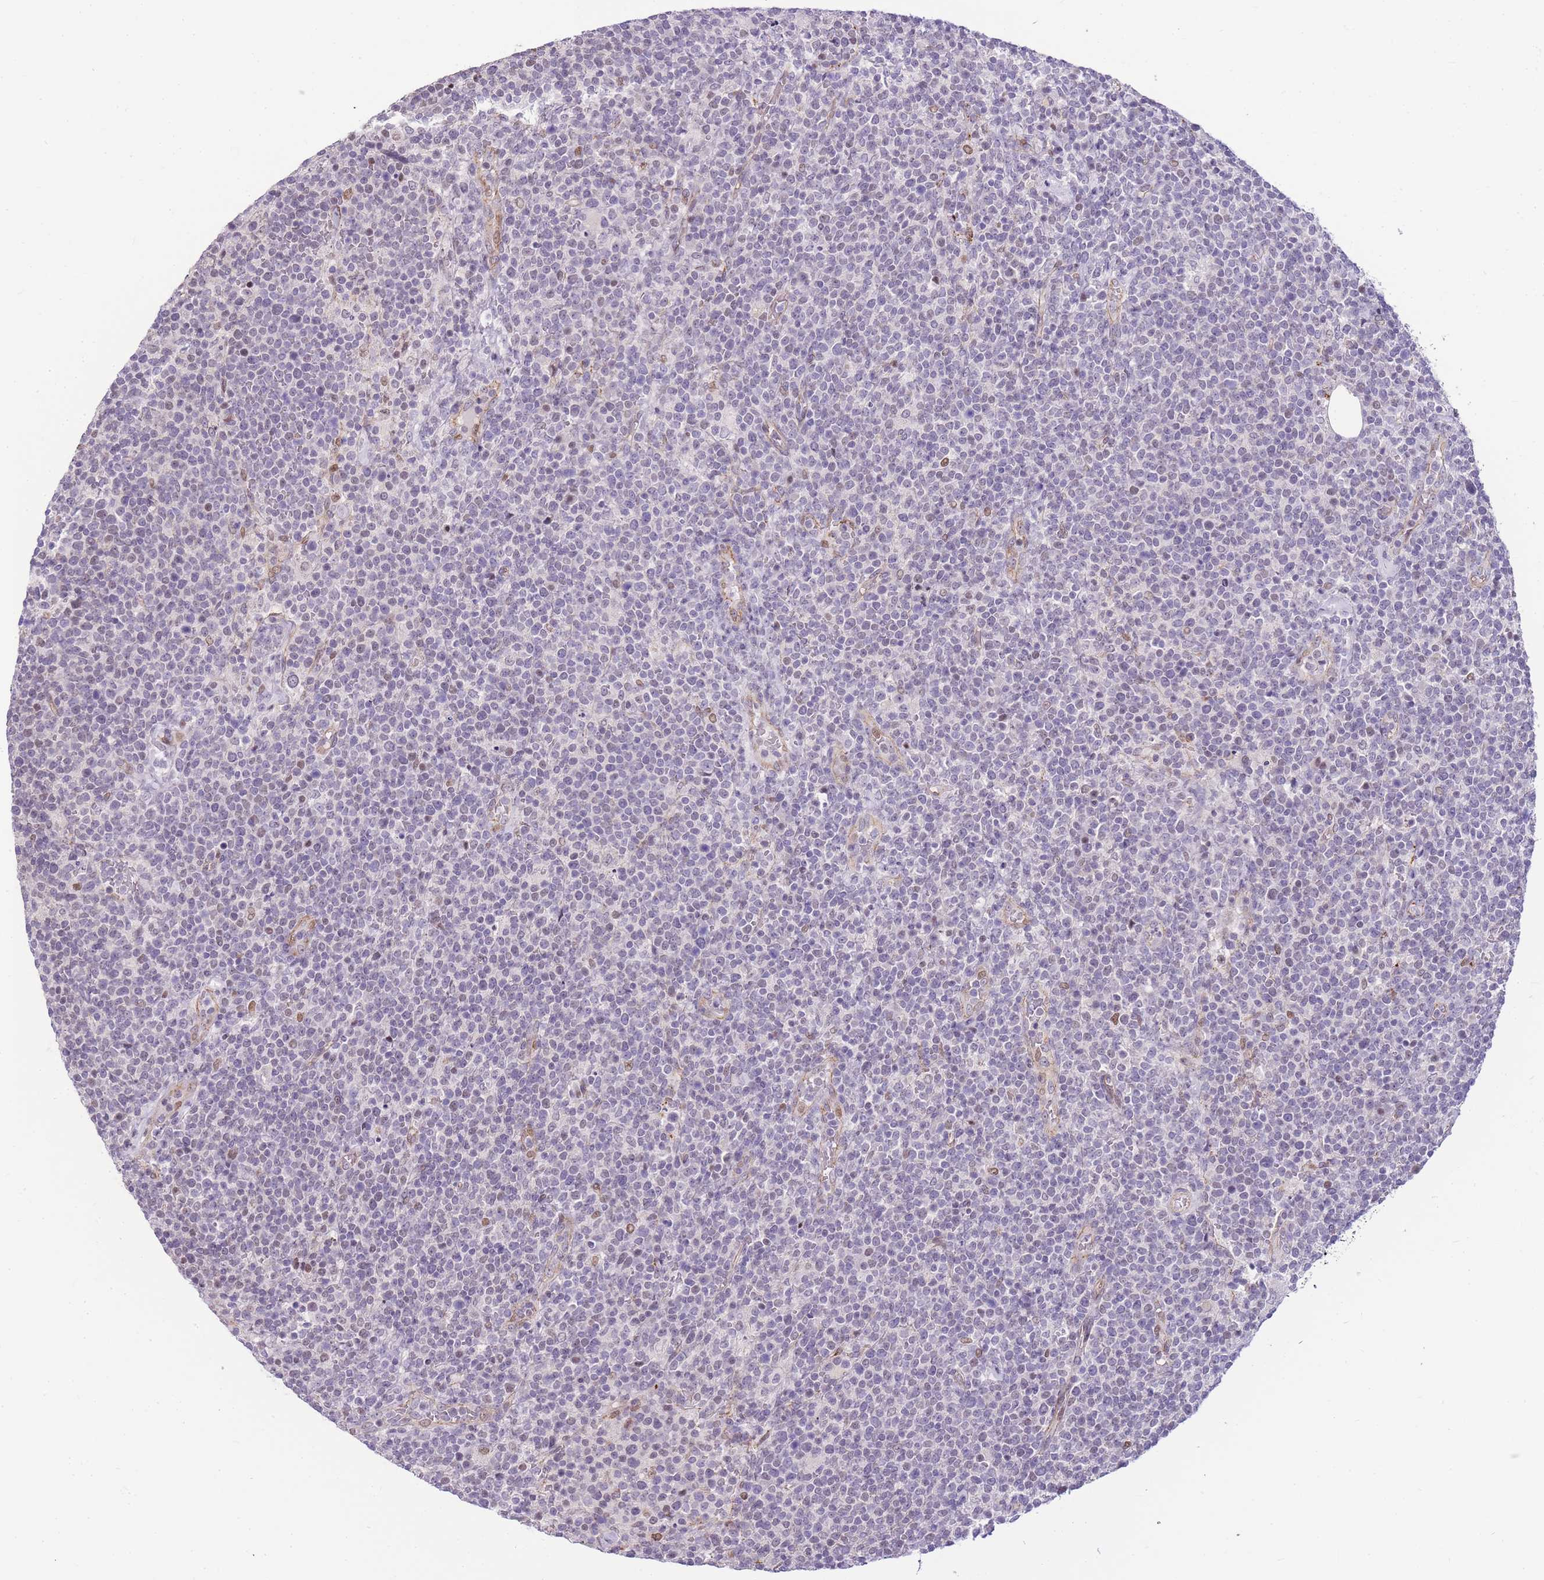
{"staining": {"intensity": "negative", "quantity": "none", "location": "none"}, "tissue": "lymphoma", "cell_type": "Tumor cells", "image_type": "cancer", "snomed": [{"axis": "morphology", "description": "Malignant lymphoma, non-Hodgkin's type, High grade"}, {"axis": "topography", "description": "Lymph node"}], "caption": "Protein analysis of lymphoma demonstrates no significant staining in tumor cells.", "gene": "CLBA1", "patient": {"sex": "male", "age": 61}}